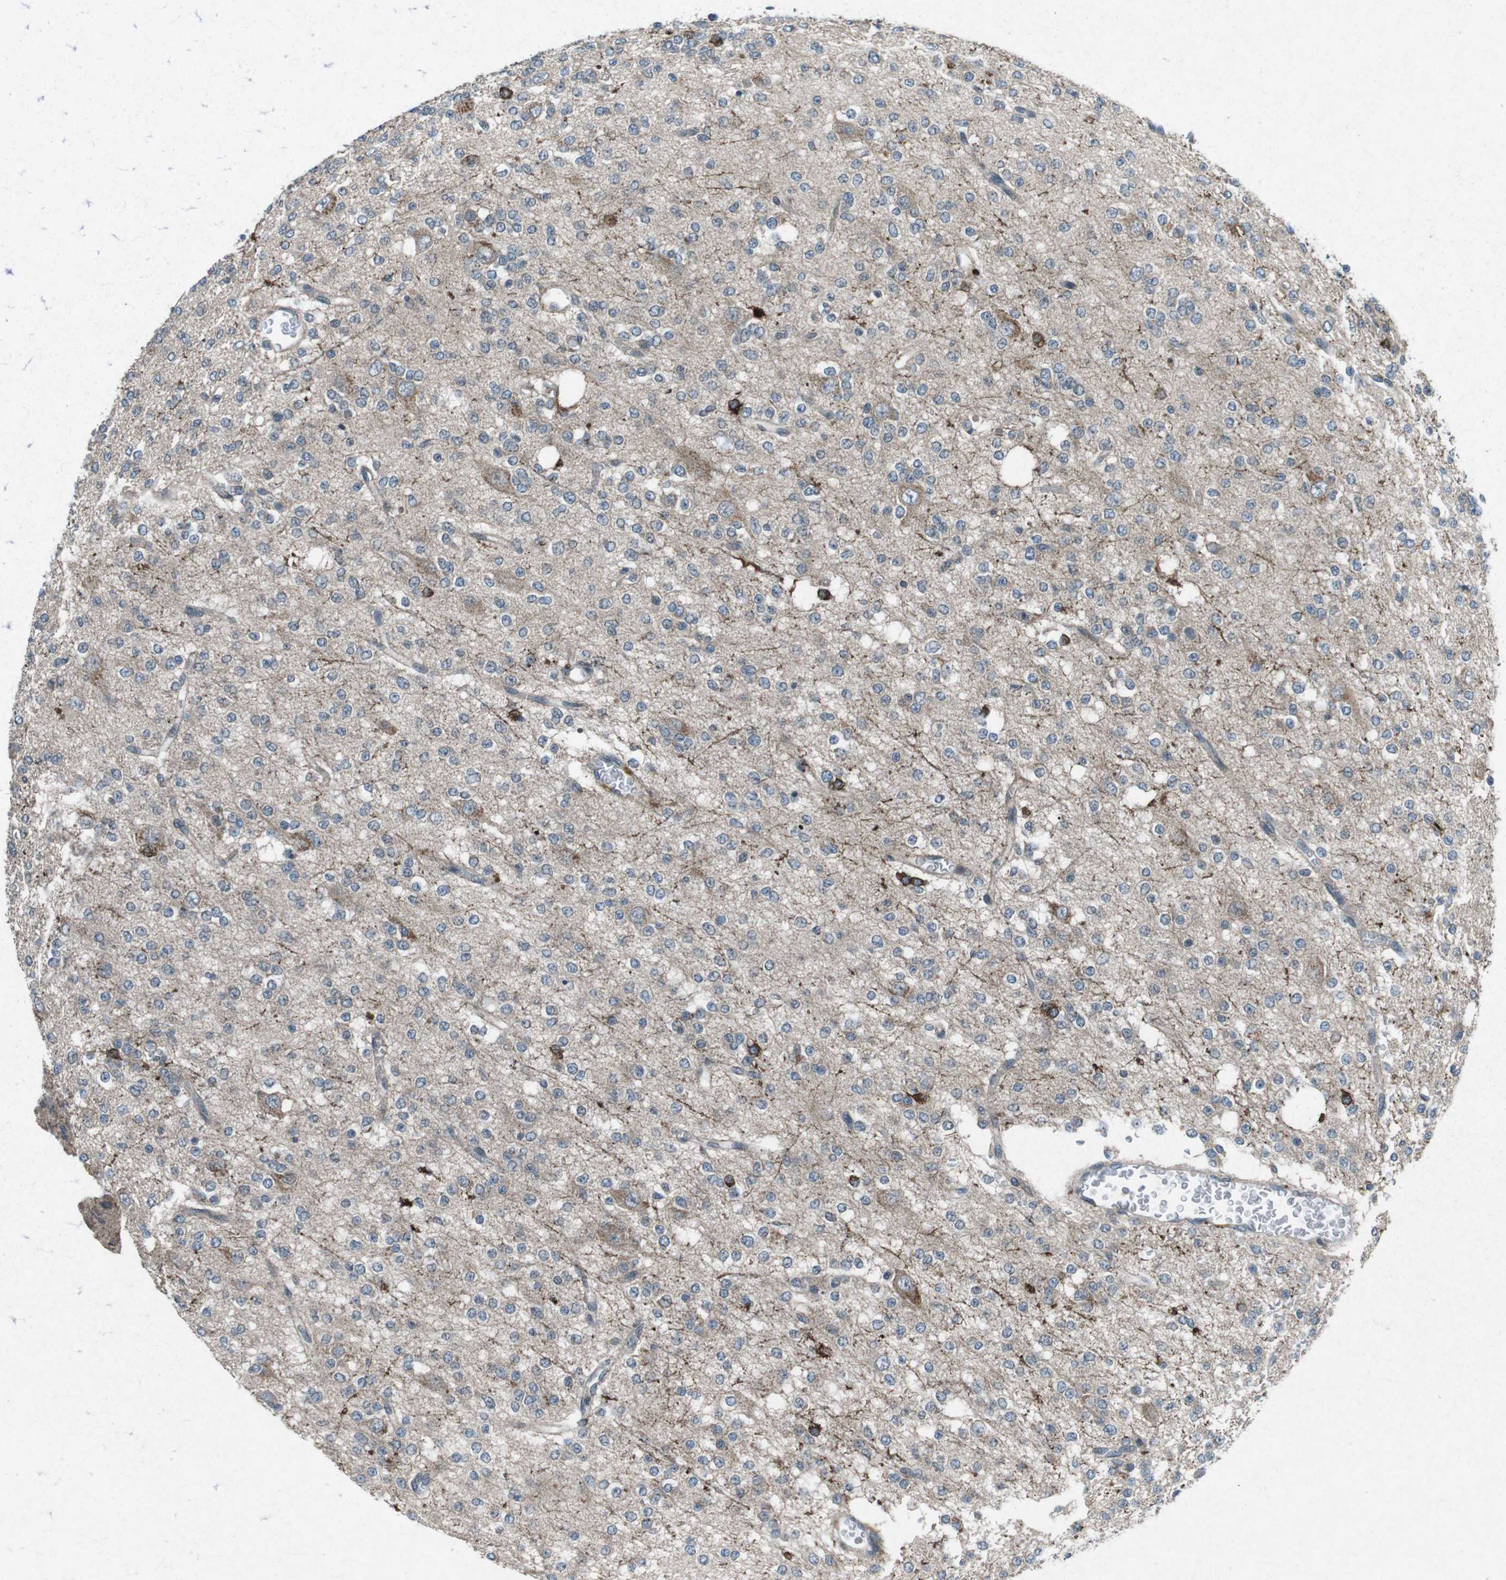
{"staining": {"intensity": "weak", "quantity": "<25%", "location": "cytoplasmic/membranous"}, "tissue": "glioma", "cell_type": "Tumor cells", "image_type": "cancer", "snomed": [{"axis": "morphology", "description": "Glioma, malignant, Low grade"}, {"axis": "topography", "description": "Brain"}], "caption": "This is a histopathology image of immunohistochemistry staining of glioma, which shows no staining in tumor cells.", "gene": "CDK16", "patient": {"sex": "male", "age": 38}}